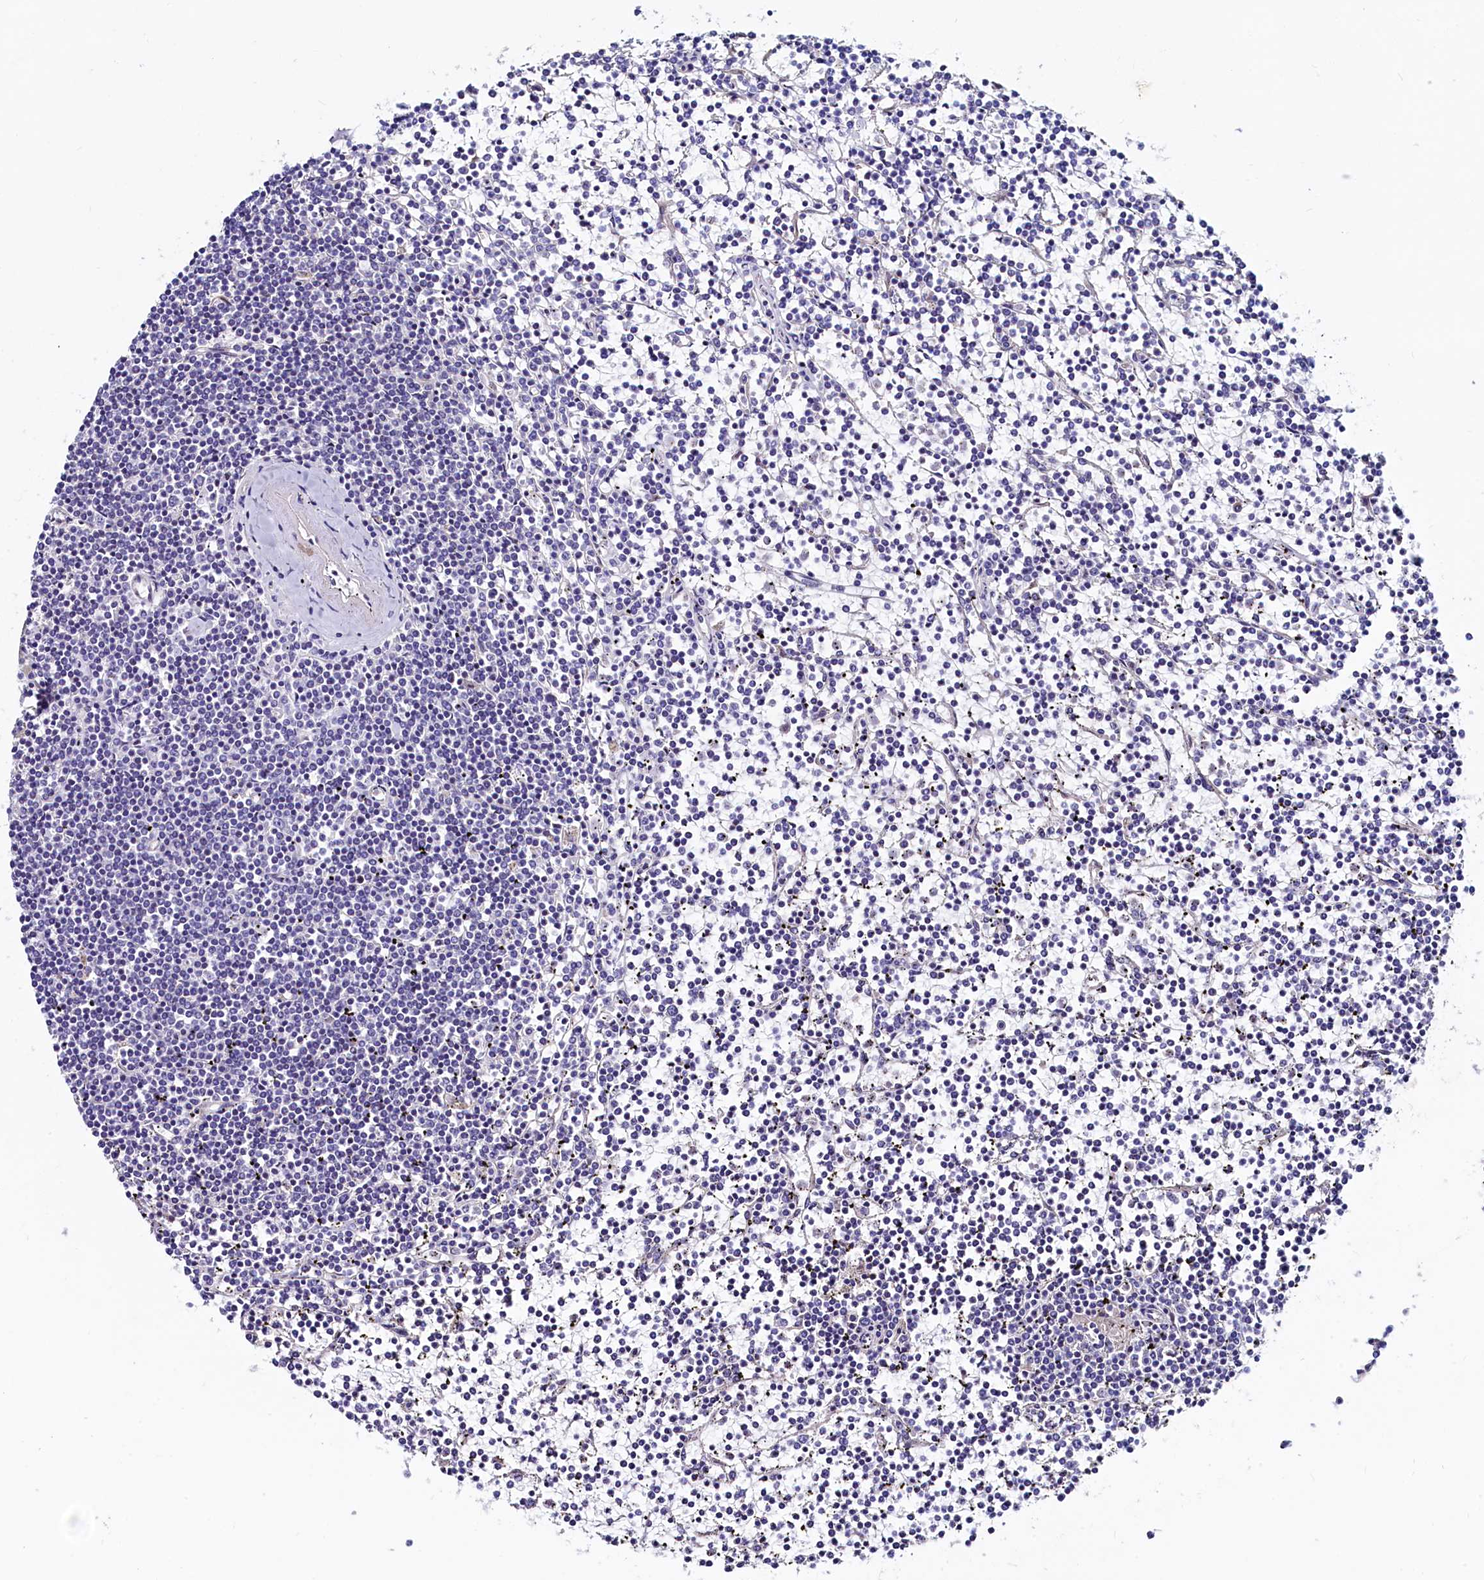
{"staining": {"intensity": "negative", "quantity": "none", "location": "none"}, "tissue": "lymphoma", "cell_type": "Tumor cells", "image_type": "cancer", "snomed": [{"axis": "morphology", "description": "Malignant lymphoma, non-Hodgkin's type, Low grade"}, {"axis": "topography", "description": "Spleen"}], "caption": "This is a histopathology image of immunohistochemistry (IHC) staining of malignant lymphoma, non-Hodgkin's type (low-grade), which shows no staining in tumor cells.", "gene": "ASTE1", "patient": {"sex": "female", "age": 19}}